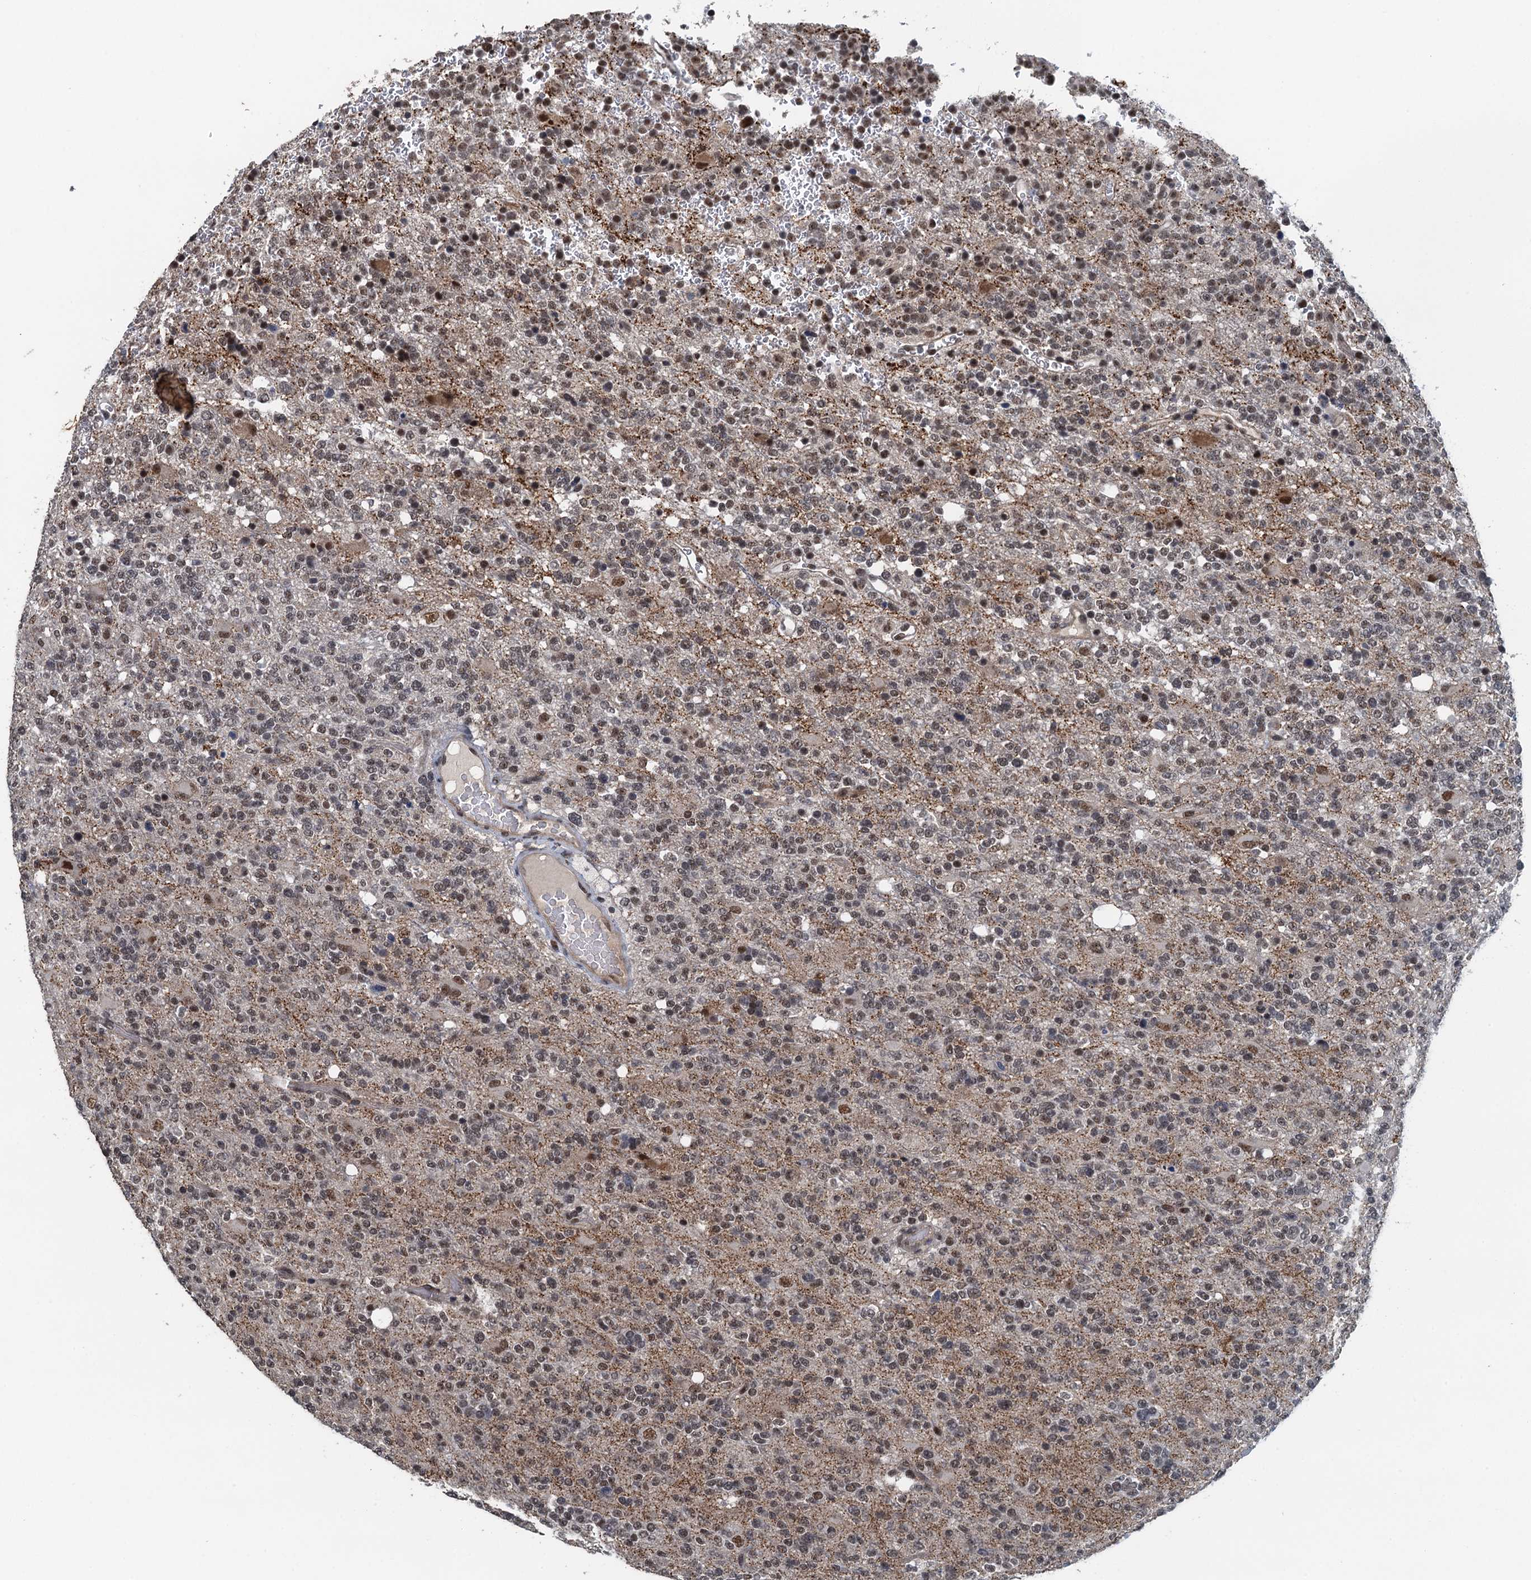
{"staining": {"intensity": "moderate", "quantity": "25%-75%", "location": "nuclear"}, "tissue": "glioma", "cell_type": "Tumor cells", "image_type": "cancer", "snomed": [{"axis": "morphology", "description": "Glioma, malignant, High grade"}, {"axis": "topography", "description": "Brain"}], "caption": "Tumor cells reveal medium levels of moderate nuclear positivity in about 25%-75% of cells in malignant high-grade glioma. The protein of interest is stained brown, and the nuclei are stained in blue (DAB (3,3'-diaminobenzidine) IHC with brightfield microscopy, high magnification).", "gene": "MTA3", "patient": {"sex": "female", "age": 62}}